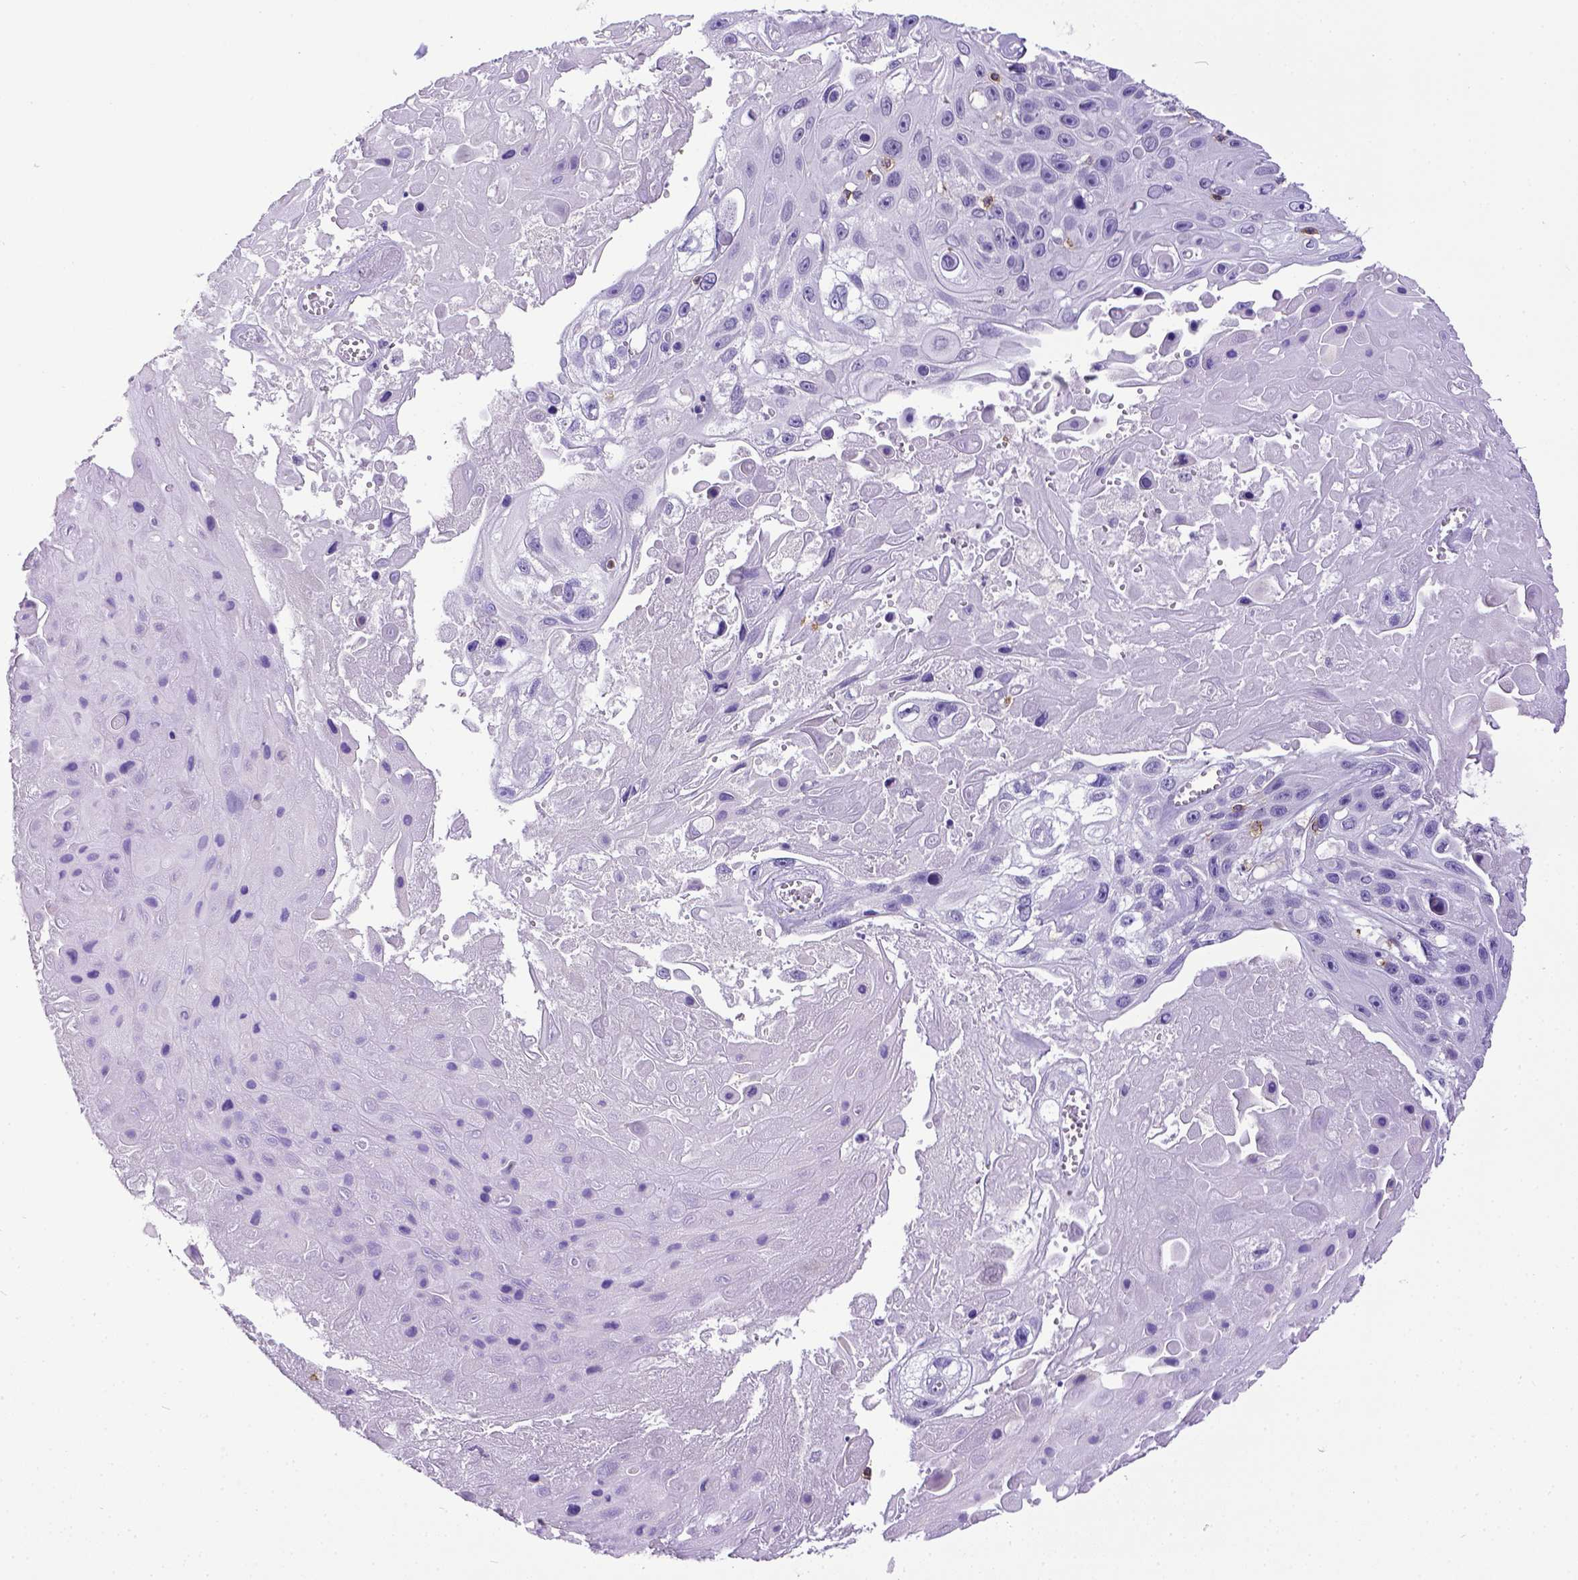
{"staining": {"intensity": "negative", "quantity": "none", "location": "none"}, "tissue": "skin cancer", "cell_type": "Tumor cells", "image_type": "cancer", "snomed": [{"axis": "morphology", "description": "Squamous cell carcinoma, NOS"}, {"axis": "topography", "description": "Skin"}], "caption": "Immunohistochemistry image of skin cancer (squamous cell carcinoma) stained for a protein (brown), which exhibits no expression in tumor cells. (Stains: DAB immunohistochemistry with hematoxylin counter stain, Microscopy: brightfield microscopy at high magnification).", "gene": "CD3E", "patient": {"sex": "male", "age": 82}}